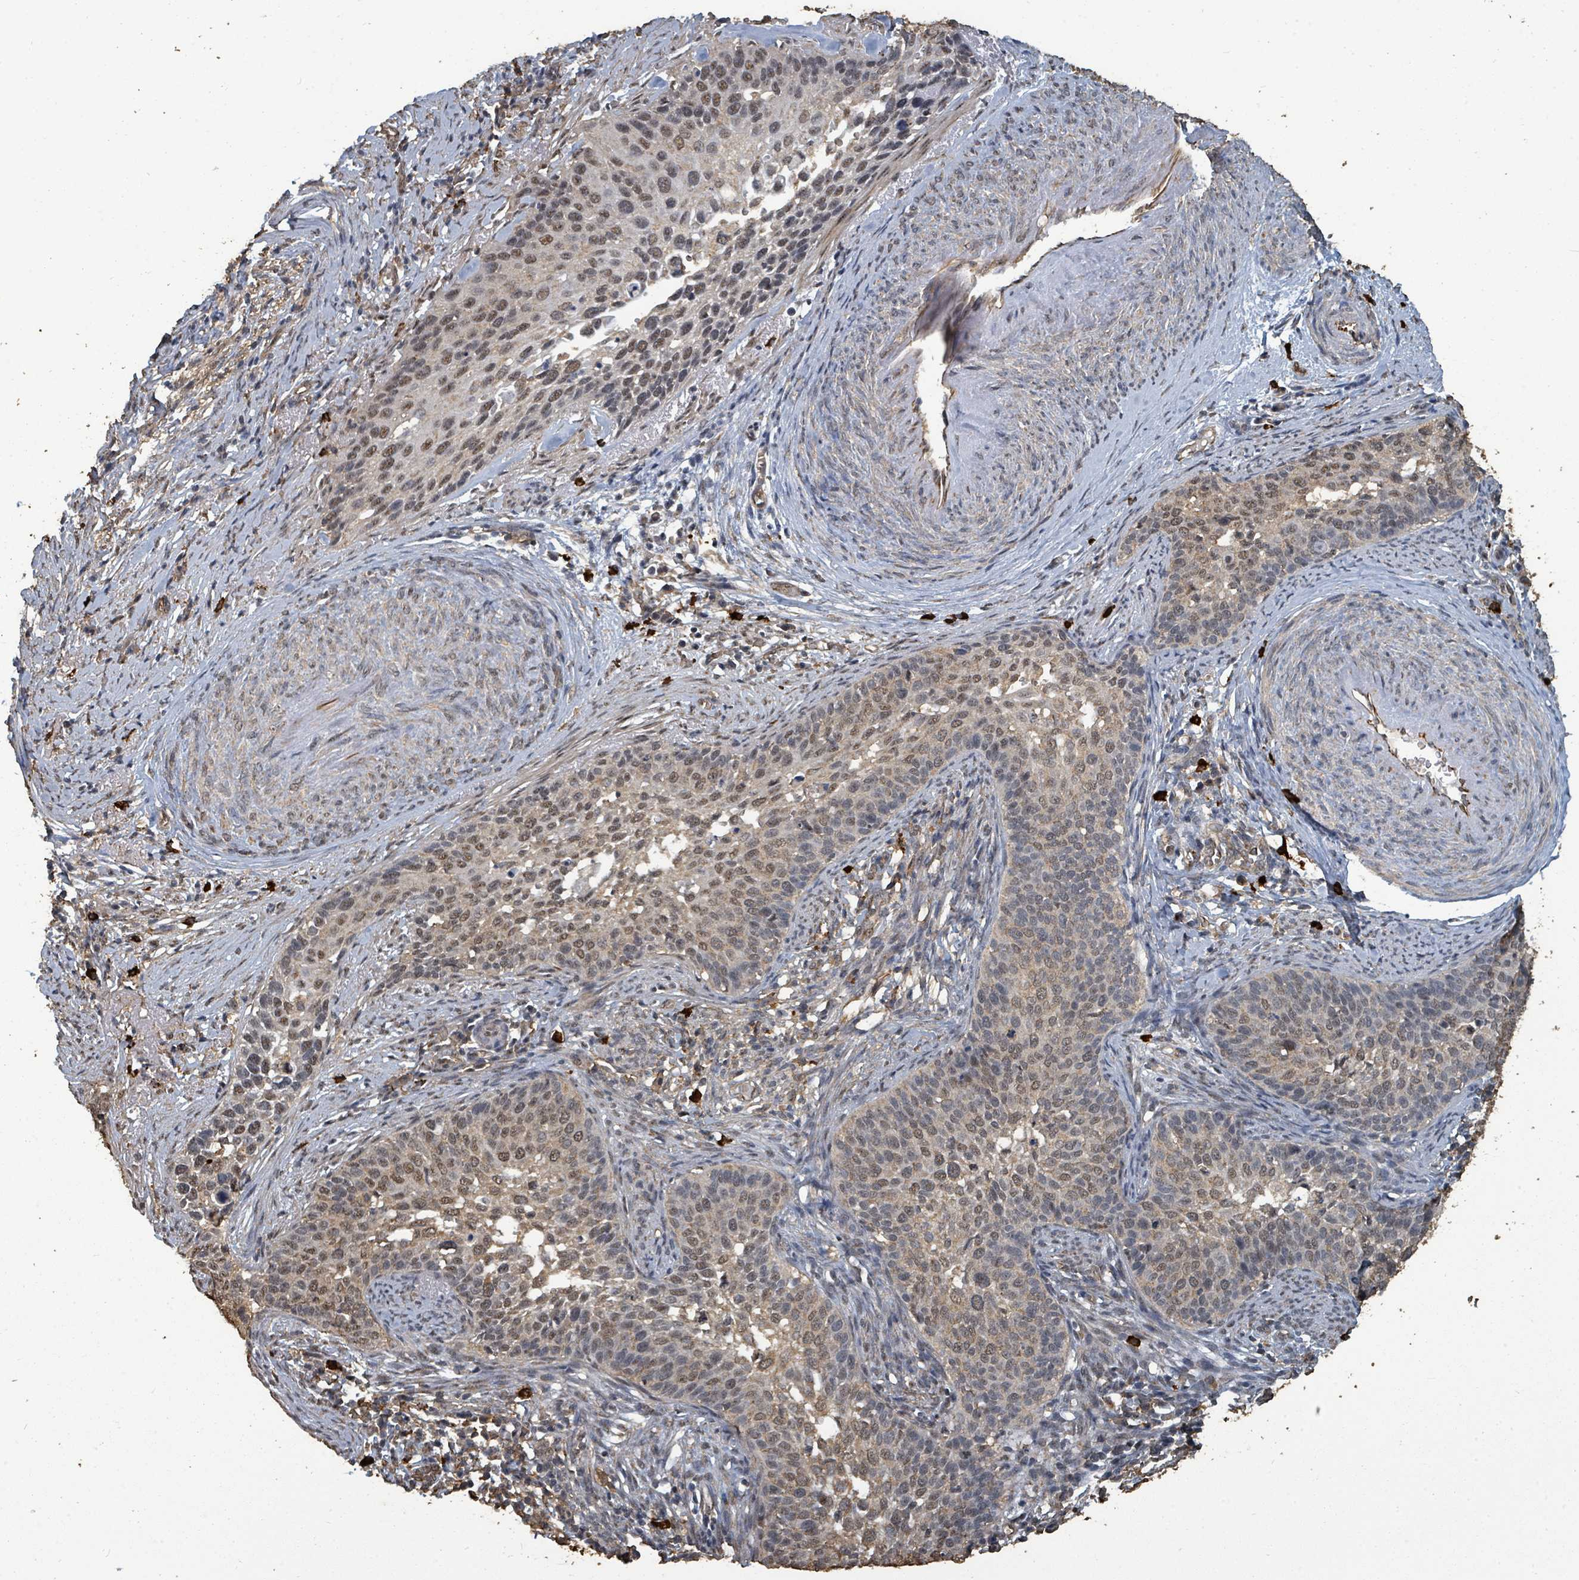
{"staining": {"intensity": "moderate", "quantity": "25%-75%", "location": "nuclear"}, "tissue": "cervical cancer", "cell_type": "Tumor cells", "image_type": "cancer", "snomed": [{"axis": "morphology", "description": "Squamous cell carcinoma, NOS"}, {"axis": "topography", "description": "Cervix"}], "caption": "This is an image of immunohistochemistry (IHC) staining of cervical cancer (squamous cell carcinoma), which shows moderate staining in the nuclear of tumor cells.", "gene": "C6orf52", "patient": {"sex": "female", "age": 44}}